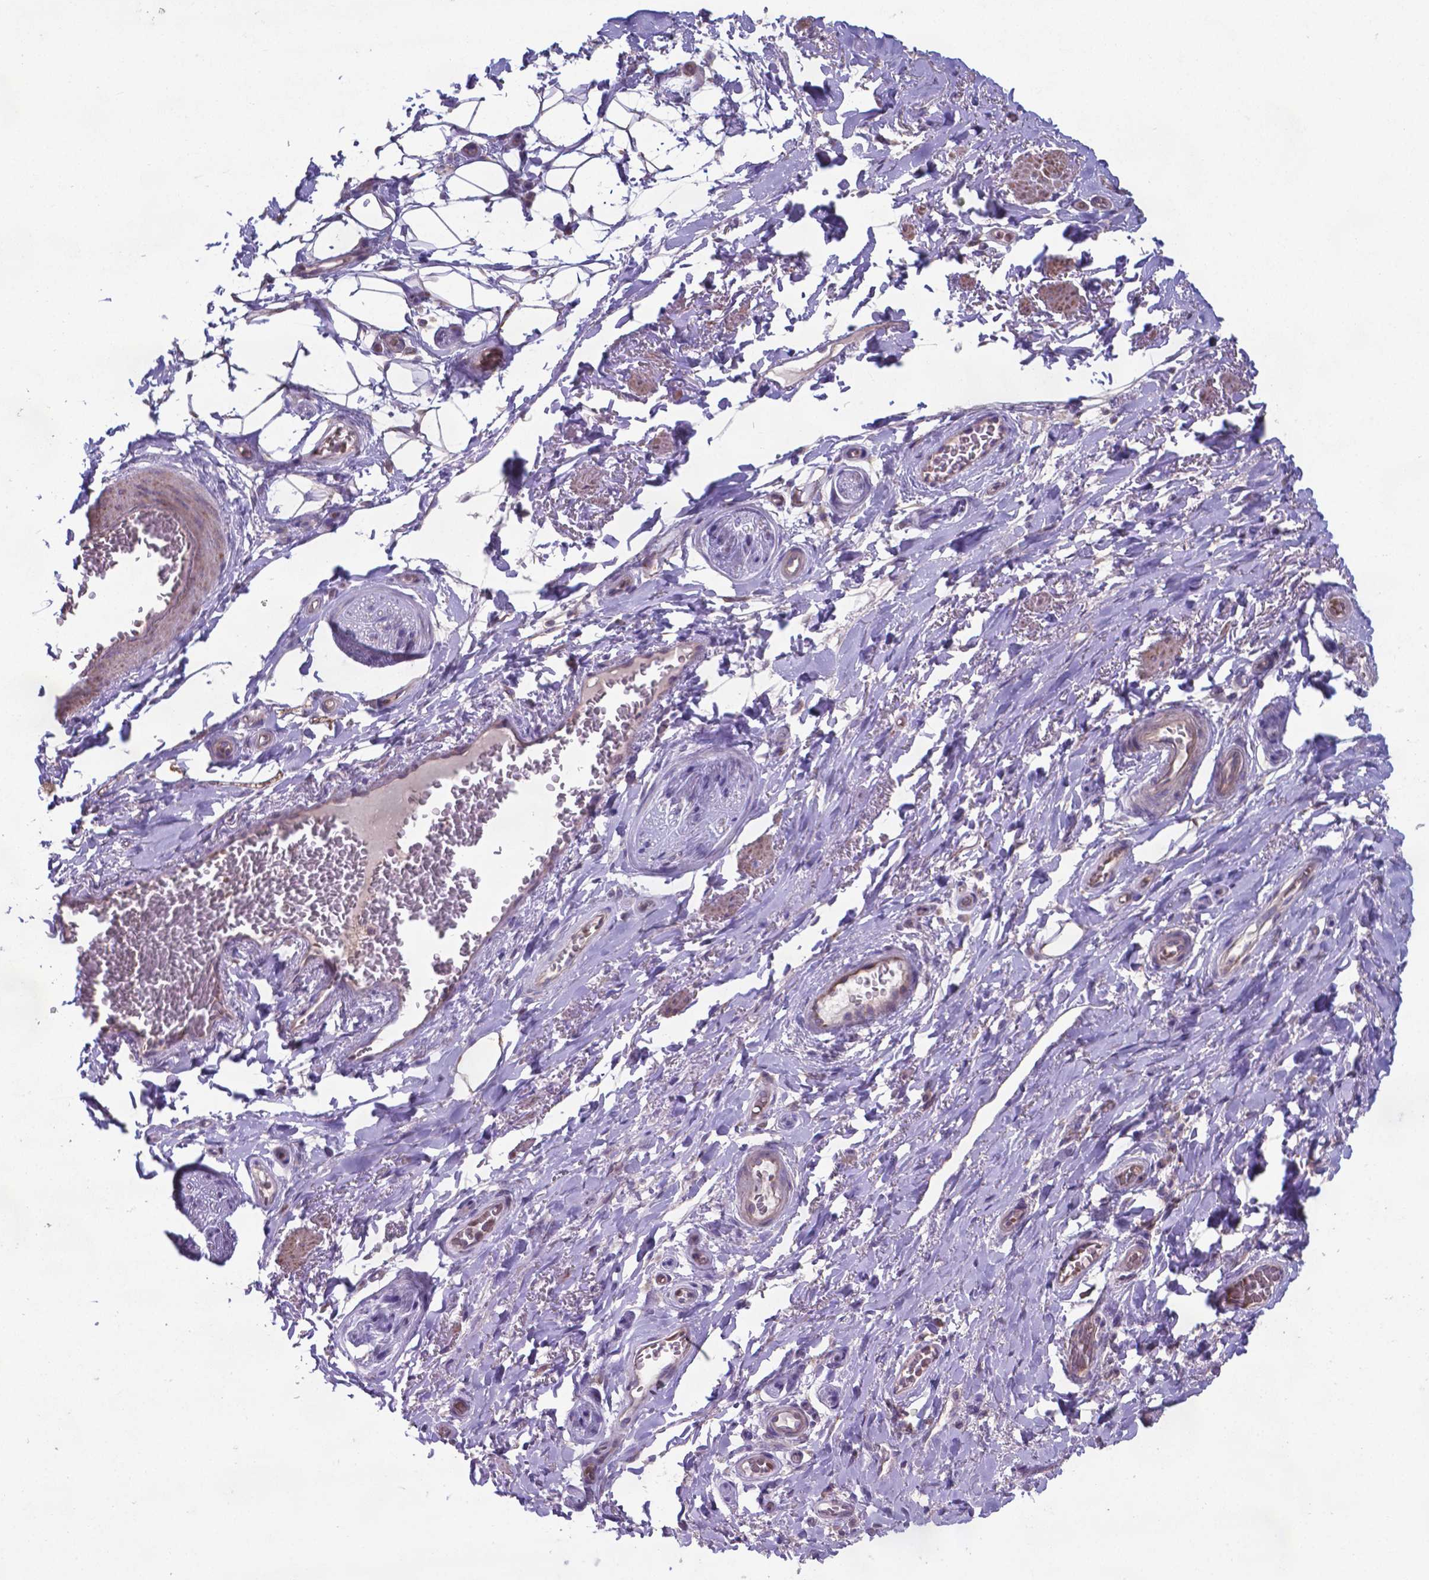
{"staining": {"intensity": "negative", "quantity": "none", "location": "none"}, "tissue": "adipose tissue", "cell_type": "Adipocytes", "image_type": "normal", "snomed": [{"axis": "morphology", "description": "Normal tissue, NOS"}, {"axis": "topography", "description": "Anal"}, {"axis": "topography", "description": "Peripheral nerve tissue"}], "caption": "Immunohistochemical staining of normal human adipose tissue reveals no significant positivity in adipocytes.", "gene": "TYRO3", "patient": {"sex": "male", "age": 53}}